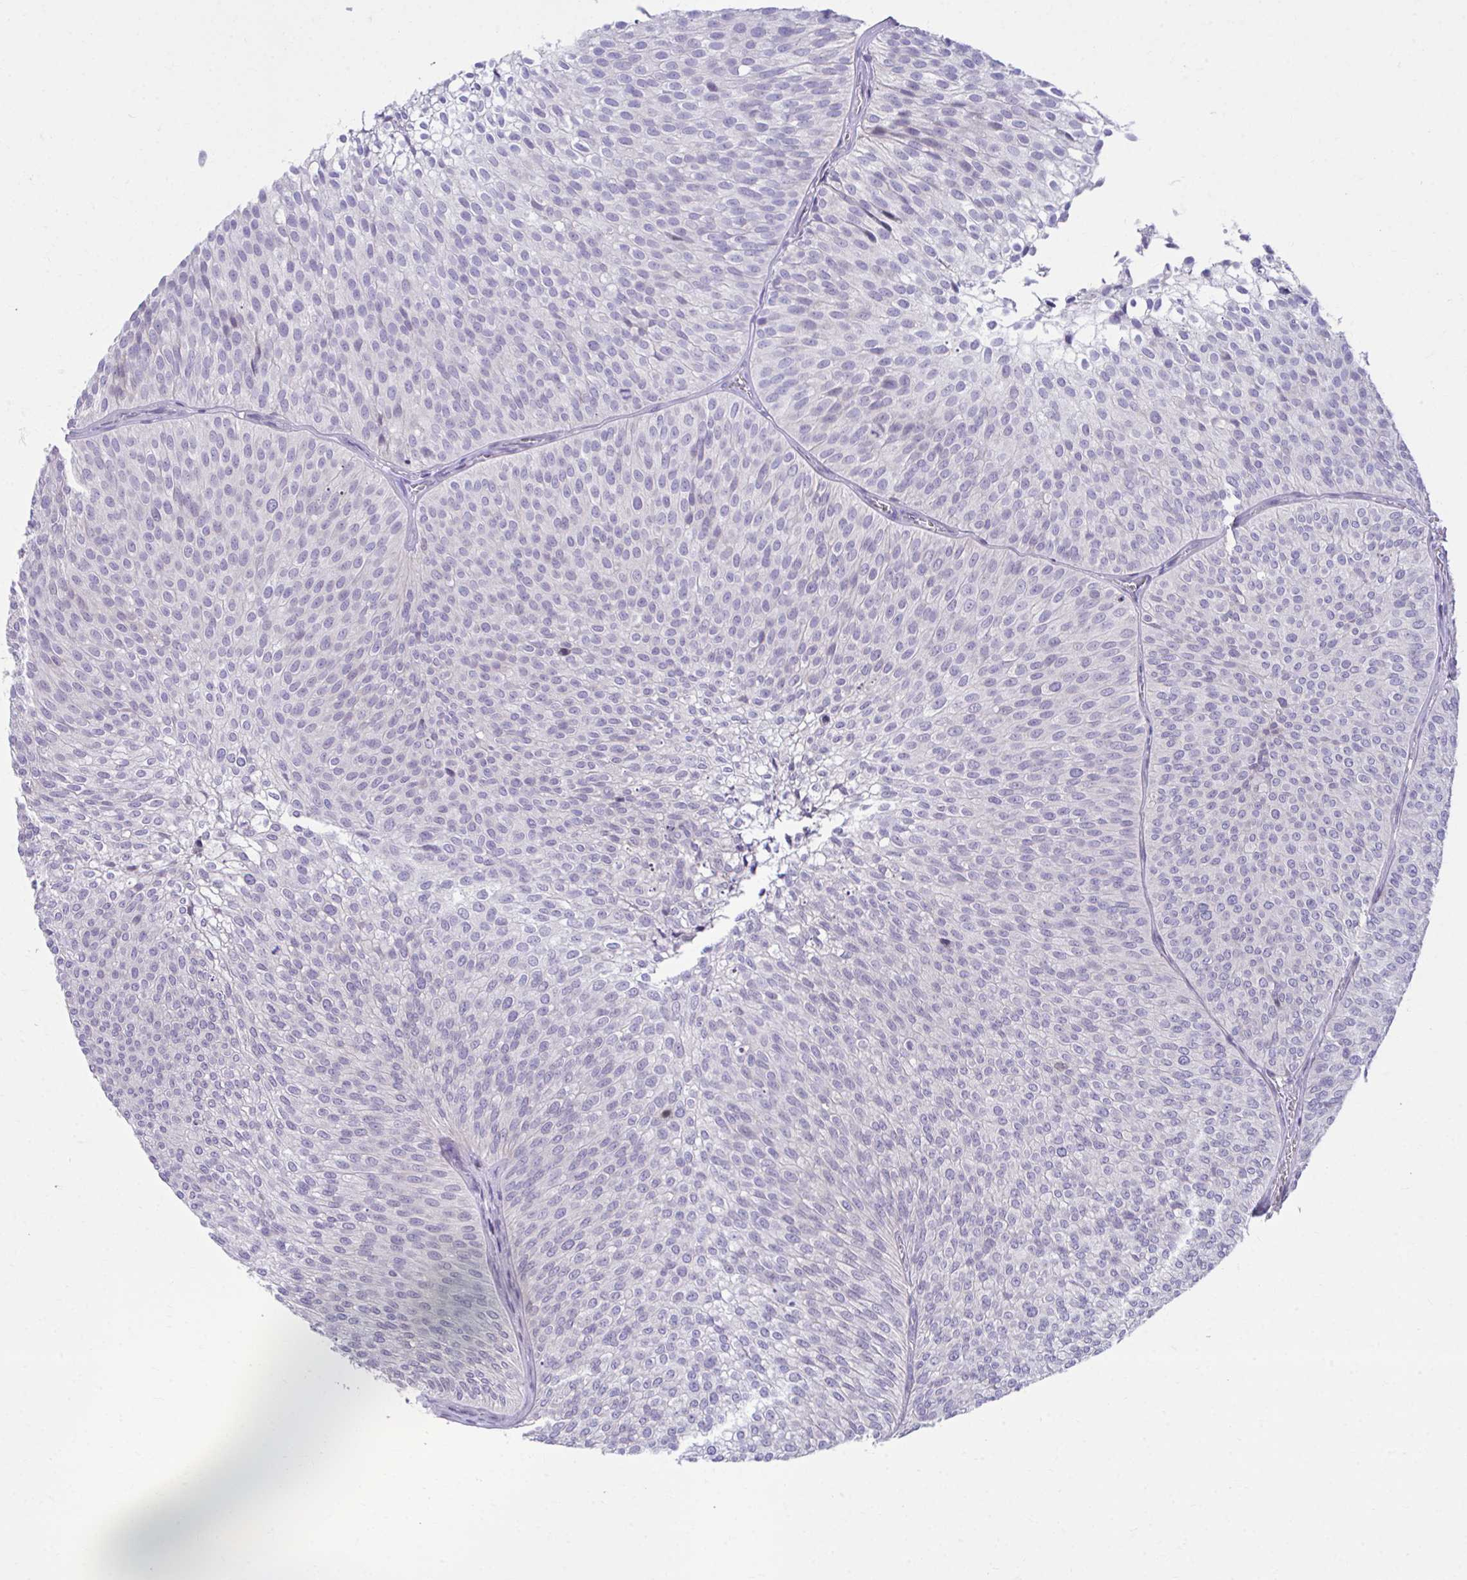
{"staining": {"intensity": "negative", "quantity": "none", "location": "none"}, "tissue": "urothelial cancer", "cell_type": "Tumor cells", "image_type": "cancer", "snomed": [{"axis": "morphology", "description": "Urothelial carcinoma, Low grade"}, {"axis": "topography", "description": "Urinary bladder"}], "caption": "Tumor cells show no significant staining in urothelial cancer.", "gene": "OR7A5", "patient": {"sex": "male", "age": 91}}